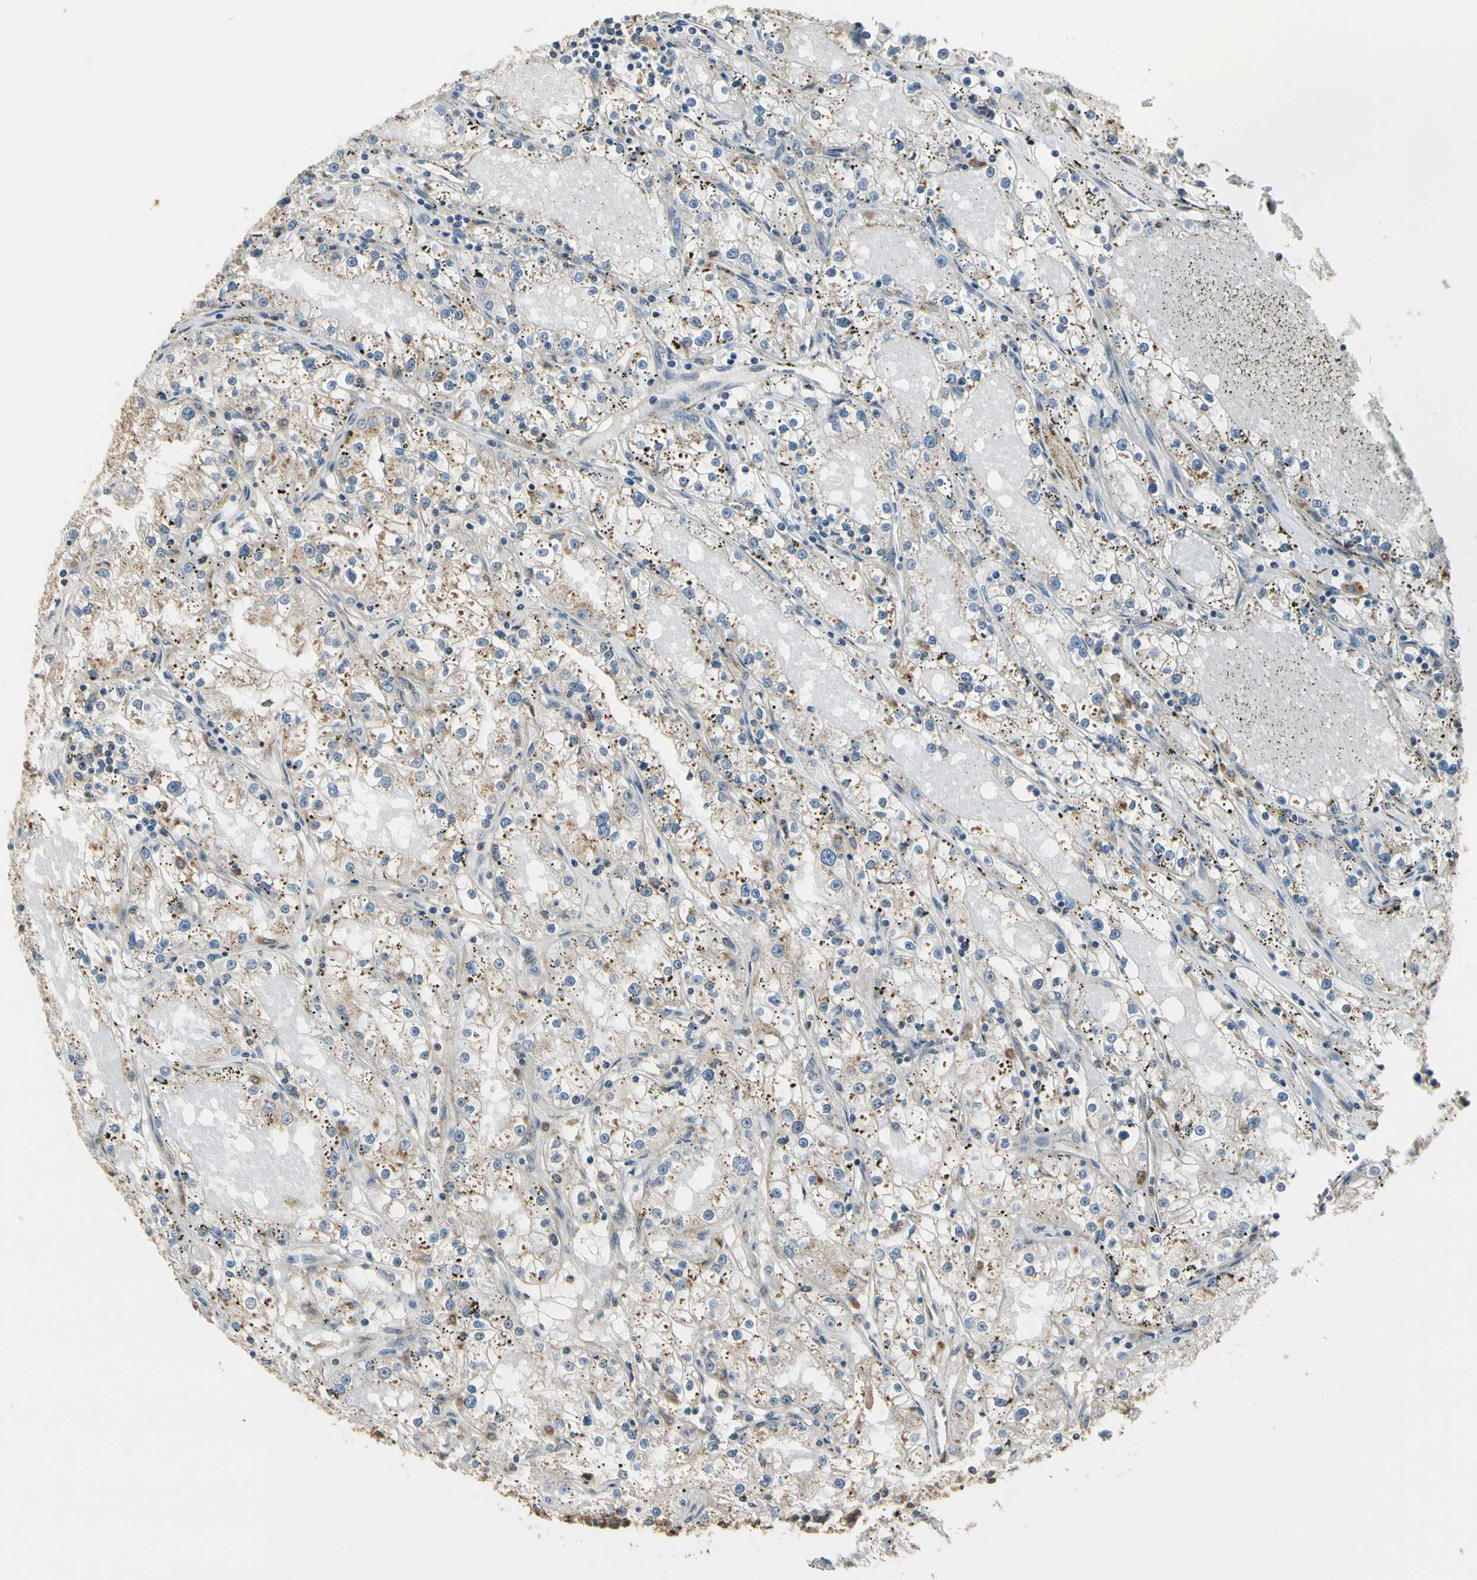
{"staining": {"intensity": "weak", "quantity": "<25%", "location": "cytoplasmic/membranous"}, "tissue": "renal cancer", "cell_type": "Tumor cells", "image_type": "cancer", "snomed": [{"axis": "morphology", "description": "Adenocarcinoma, NOS"}, {"axis": "topography", "description": "Kidney"}], "caption": "Adenocarcinoma (renal) stained for a protein using IHC displays no staining tumor cells.", "gene": "LAMTOR1", "patient": {"sex": "male", "age": 56}}